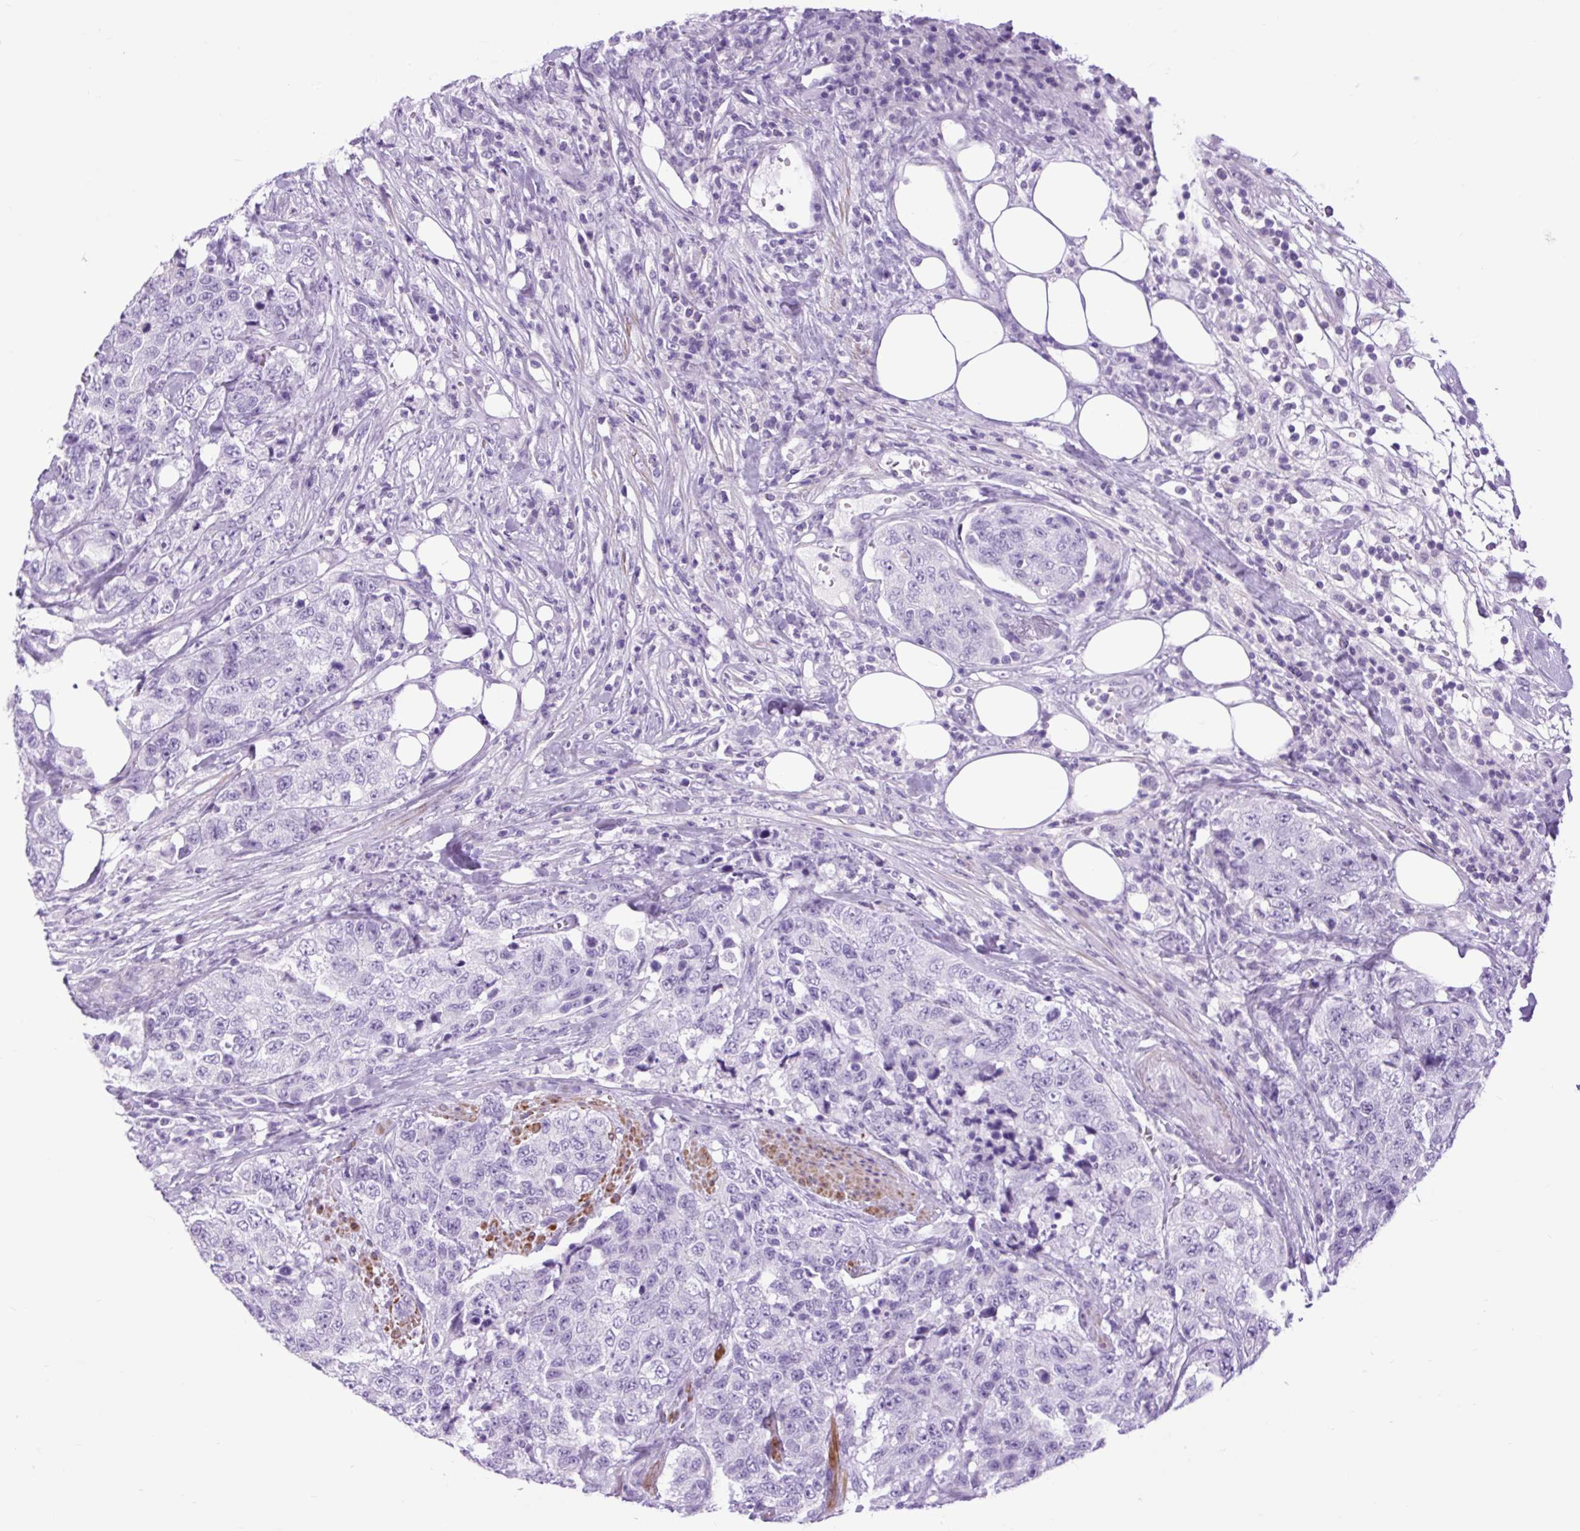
{"staining": {"intensity": "negative", "quantity": "none", "location": "none"}, "tissue": "urothelial cancer", "cell_type": "Tumor cells", "image_type": "cancer", "snomed": [{"axis": "morphology", "description": "Urothelial carcinoma, High grade"}, {"axis": "topography", "description": "Urinary bladder"}], "caption": "High magnification brightfield microscopy of urothelial cancer stained with DAB (3,3'-diaminobenzidine) (brown) and counterstained with hematoxylin (blue): tumor cells show no significant expression. (Stains: DAB IHC with hematoxylin counter stain, Microscopy: brightfield microscopy at high magnification).", "gene": "DPP6", "patient": {"sex": "female", "age": 78}}